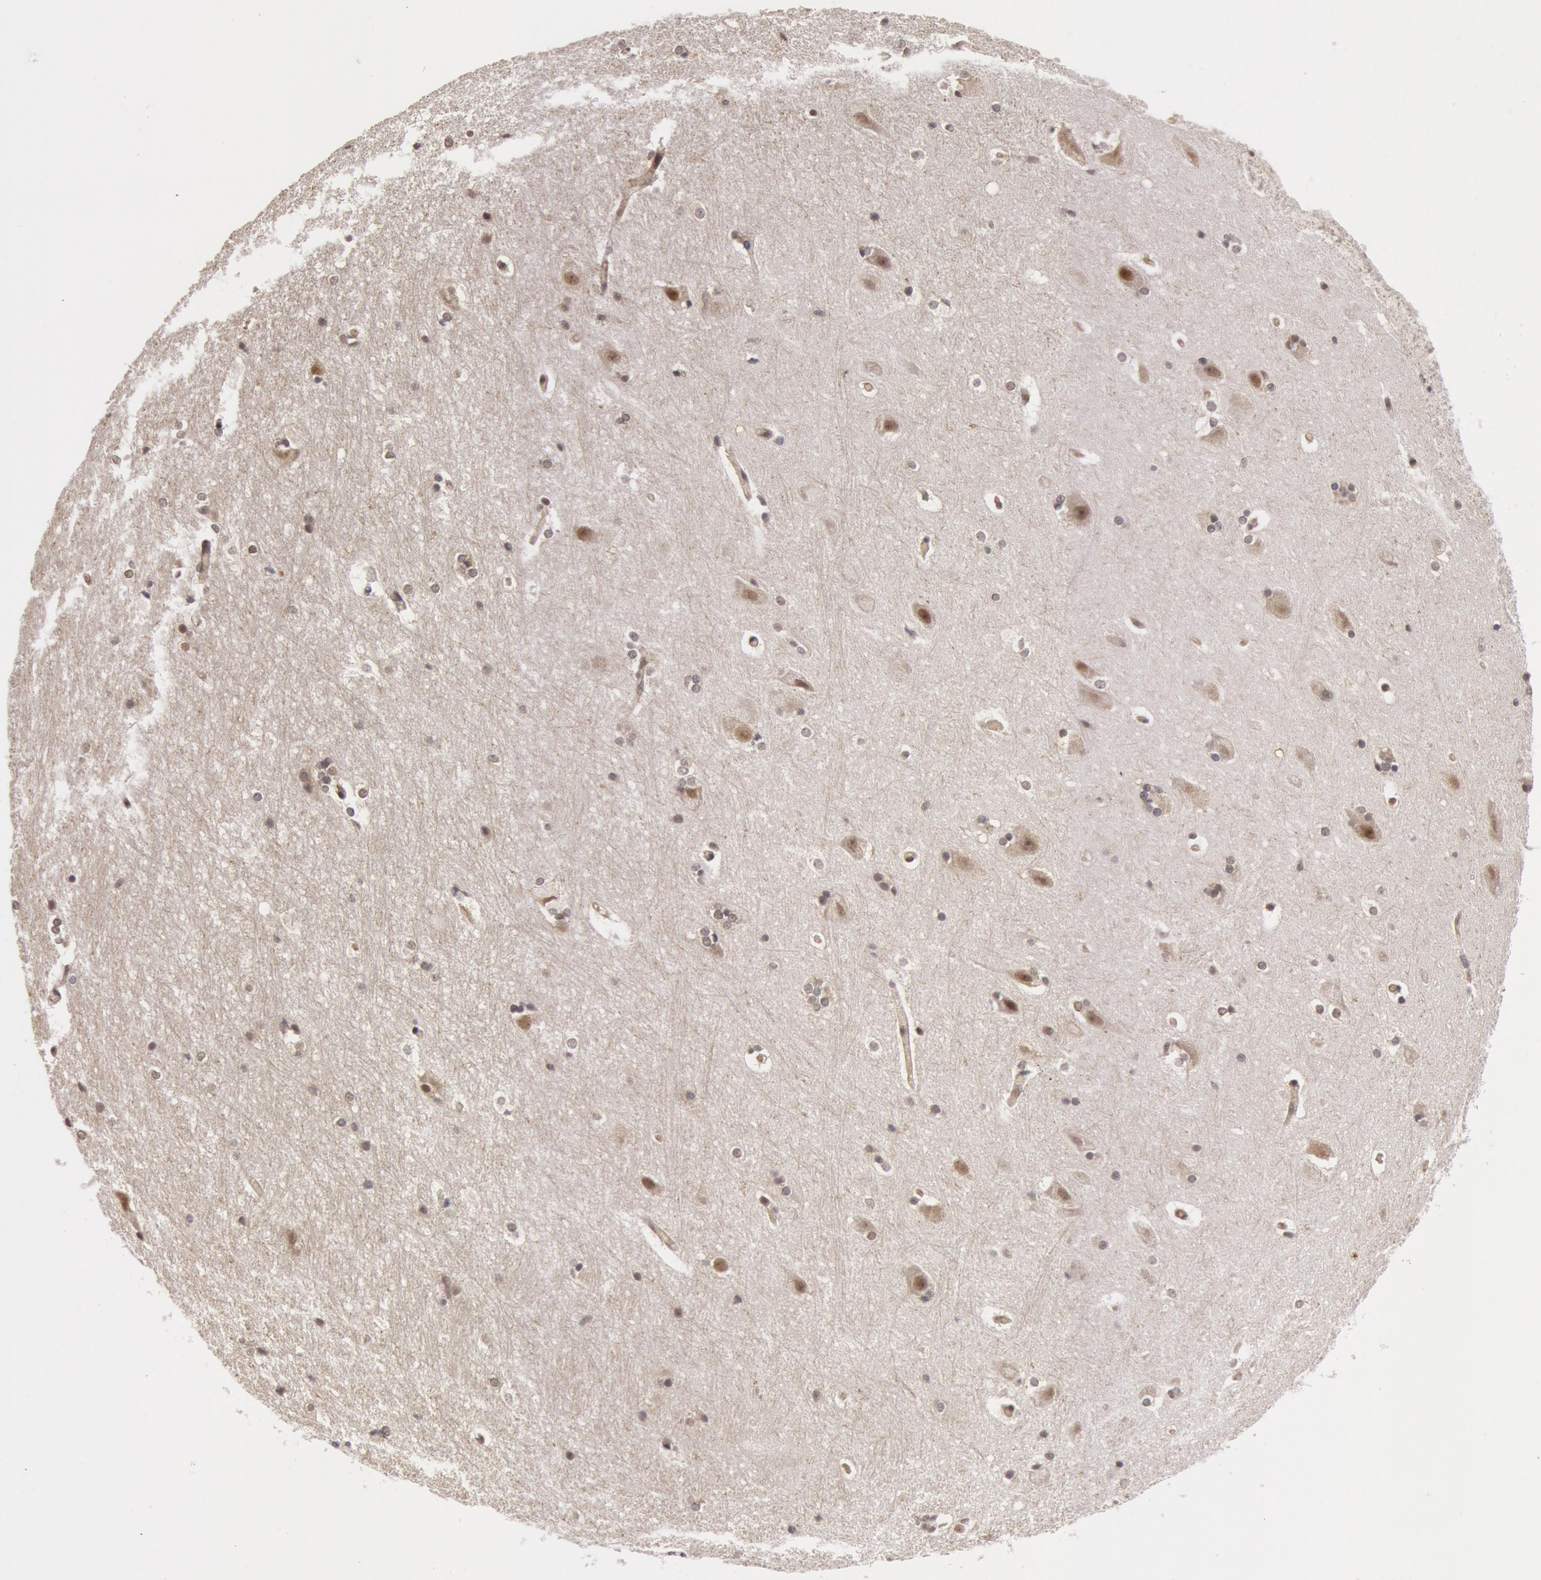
{"staining": {"intensity": "negative", "quantity": "none", "location": "none"}, "tissue": "hippocampus", "cell_type": "Glial cells", "image_type": "normal", "snomed": [{"axis": "morphology", "description": "Normal tissue, NOS"}, {"axis": "topography", "description": "Hippocampus"}], "caption": "IHC of normal human hippocampus demonstrates no positivity in glial cells. Nuclei are stained in blue.", "gene": "SYTL4", "patient": {"sex": "female", "age": 19}}